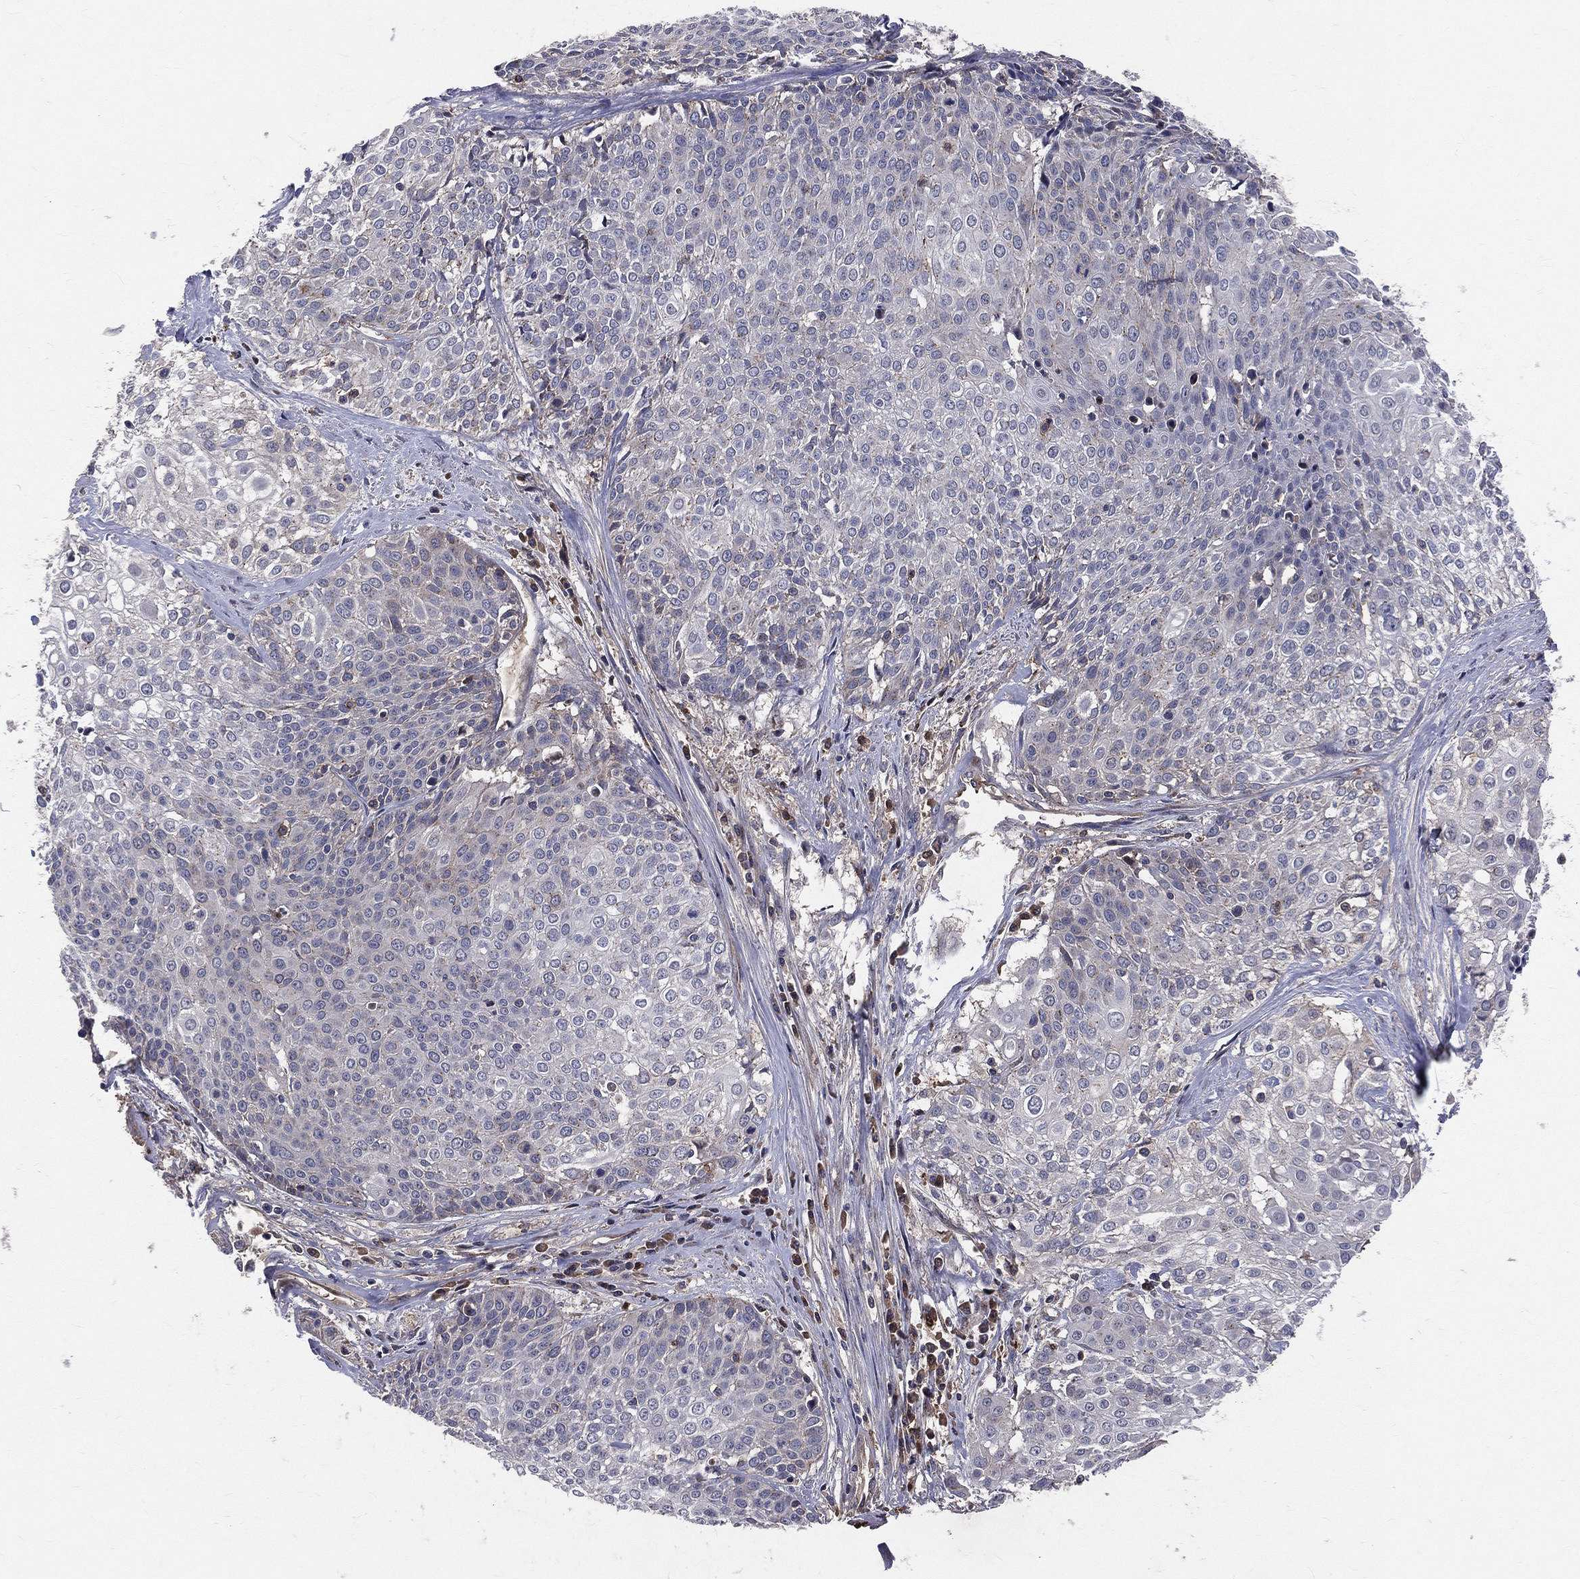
{"staining": {"intensity": "negative", "quantity": "none", "location": "none"}, "tissue": "cervical cancer", "cell_type": "Tumor cells", "image_type": "cancer", "snomed": [{"axis": "morphology", "description": "Squamous cell carcinoma, NOS"}, {"axis": "topography", "description": "Cervix"}], "caption": "Cervical squamous cell carcinoma was stained to show a protein in brown. There is no significant staining in tumor cells.", "gene": "ENTPD1", "patient": {"sex": "female", "age": 39}}